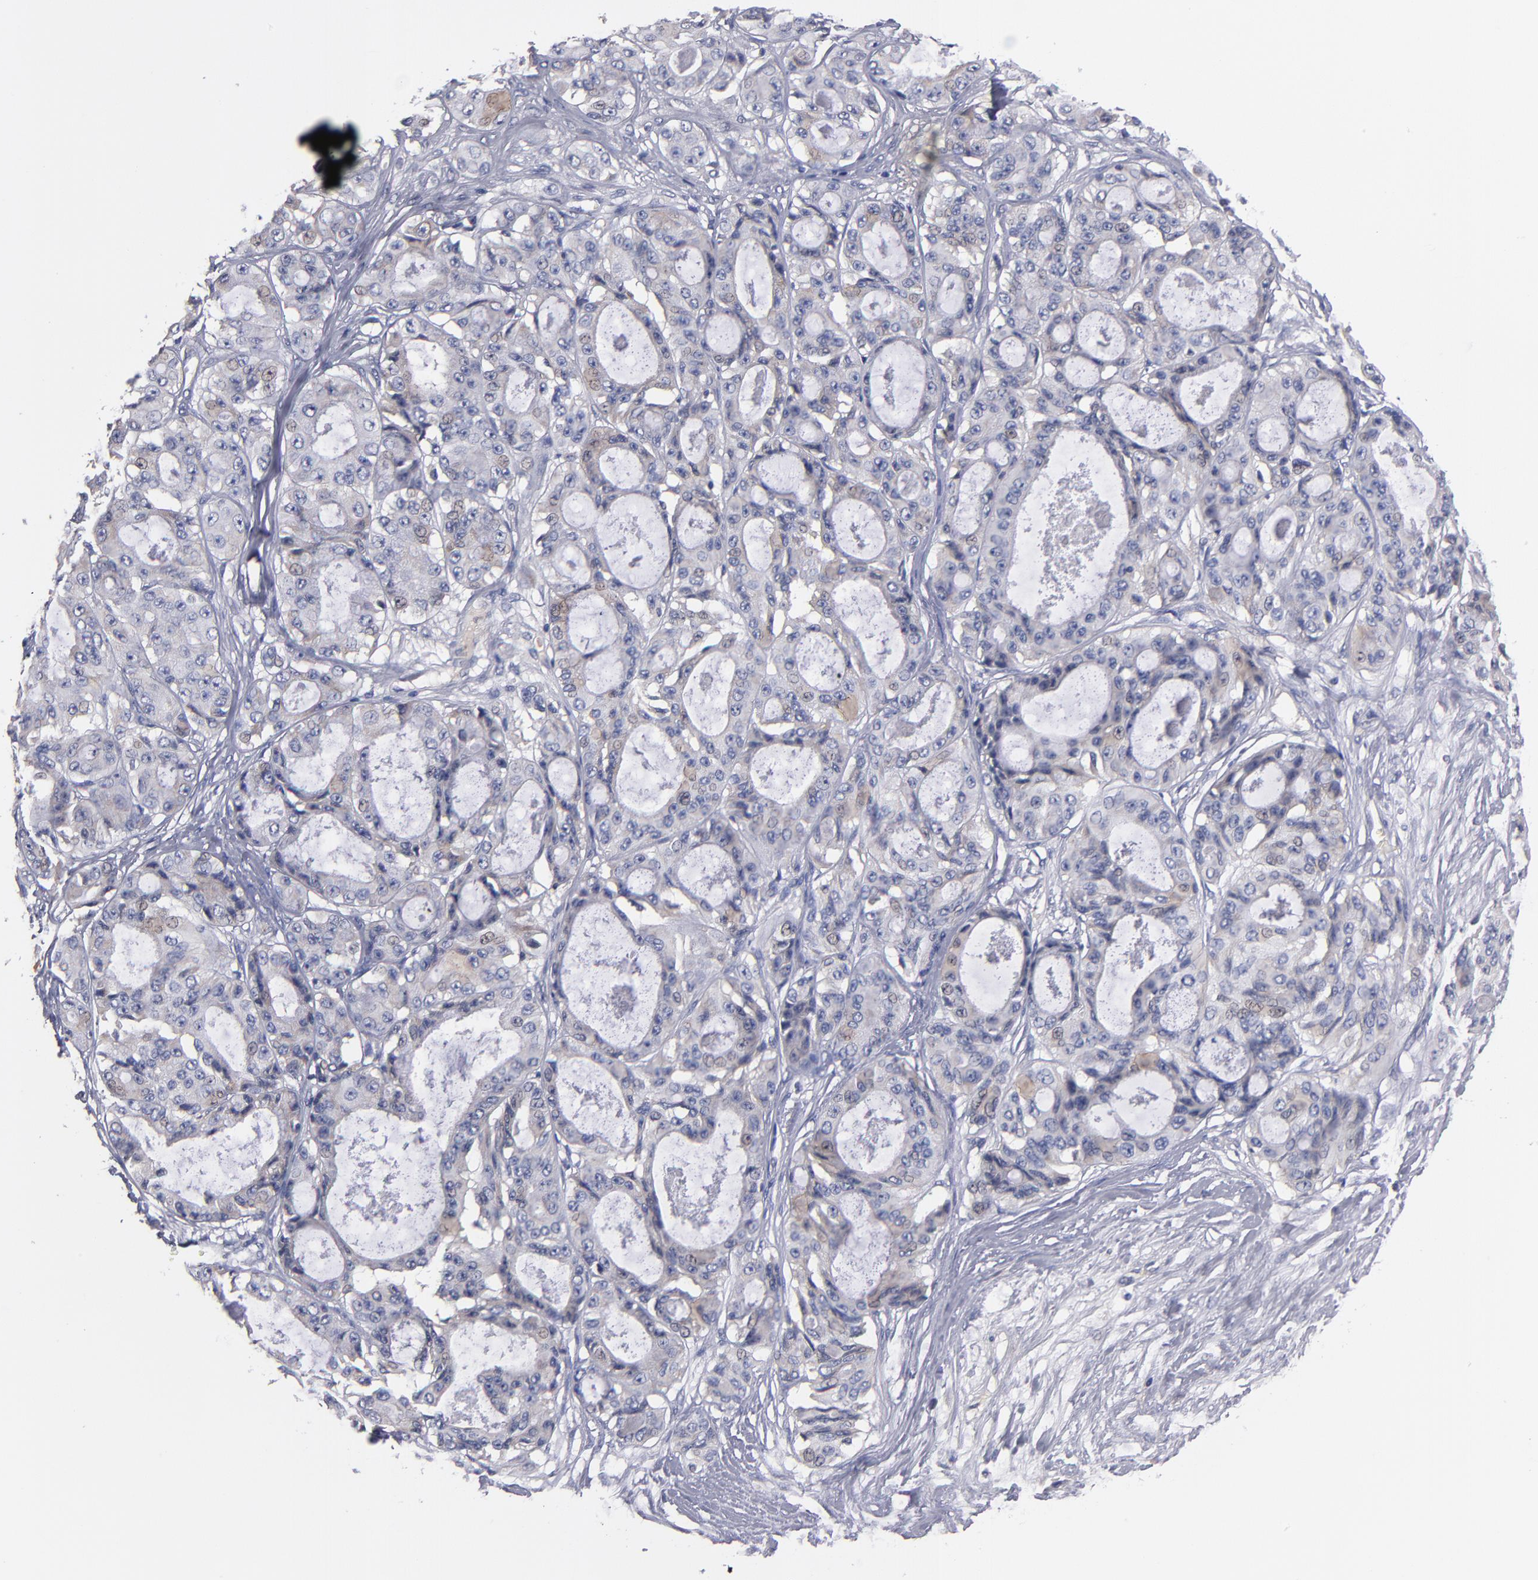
{"staining": {"intensity": "weak", "quantity": "<25%", "location": "cytoplasmic/membranous"}, "tissue": "ovarian cancer", "cell_type": "Tumor cells", "image_type": "cancer", "snomed": [{"axis": "morphology", "description": "Carcinoma, endometroid"}, {"axis": "topography", "description": "Ovary"}], "caption": "Immunohistochemical staining of ovarian endometroid carcinoma displays no significant staining in tumor cells.", "gene": "DACT1", "patient": {"sex": "female", "age": 61}}